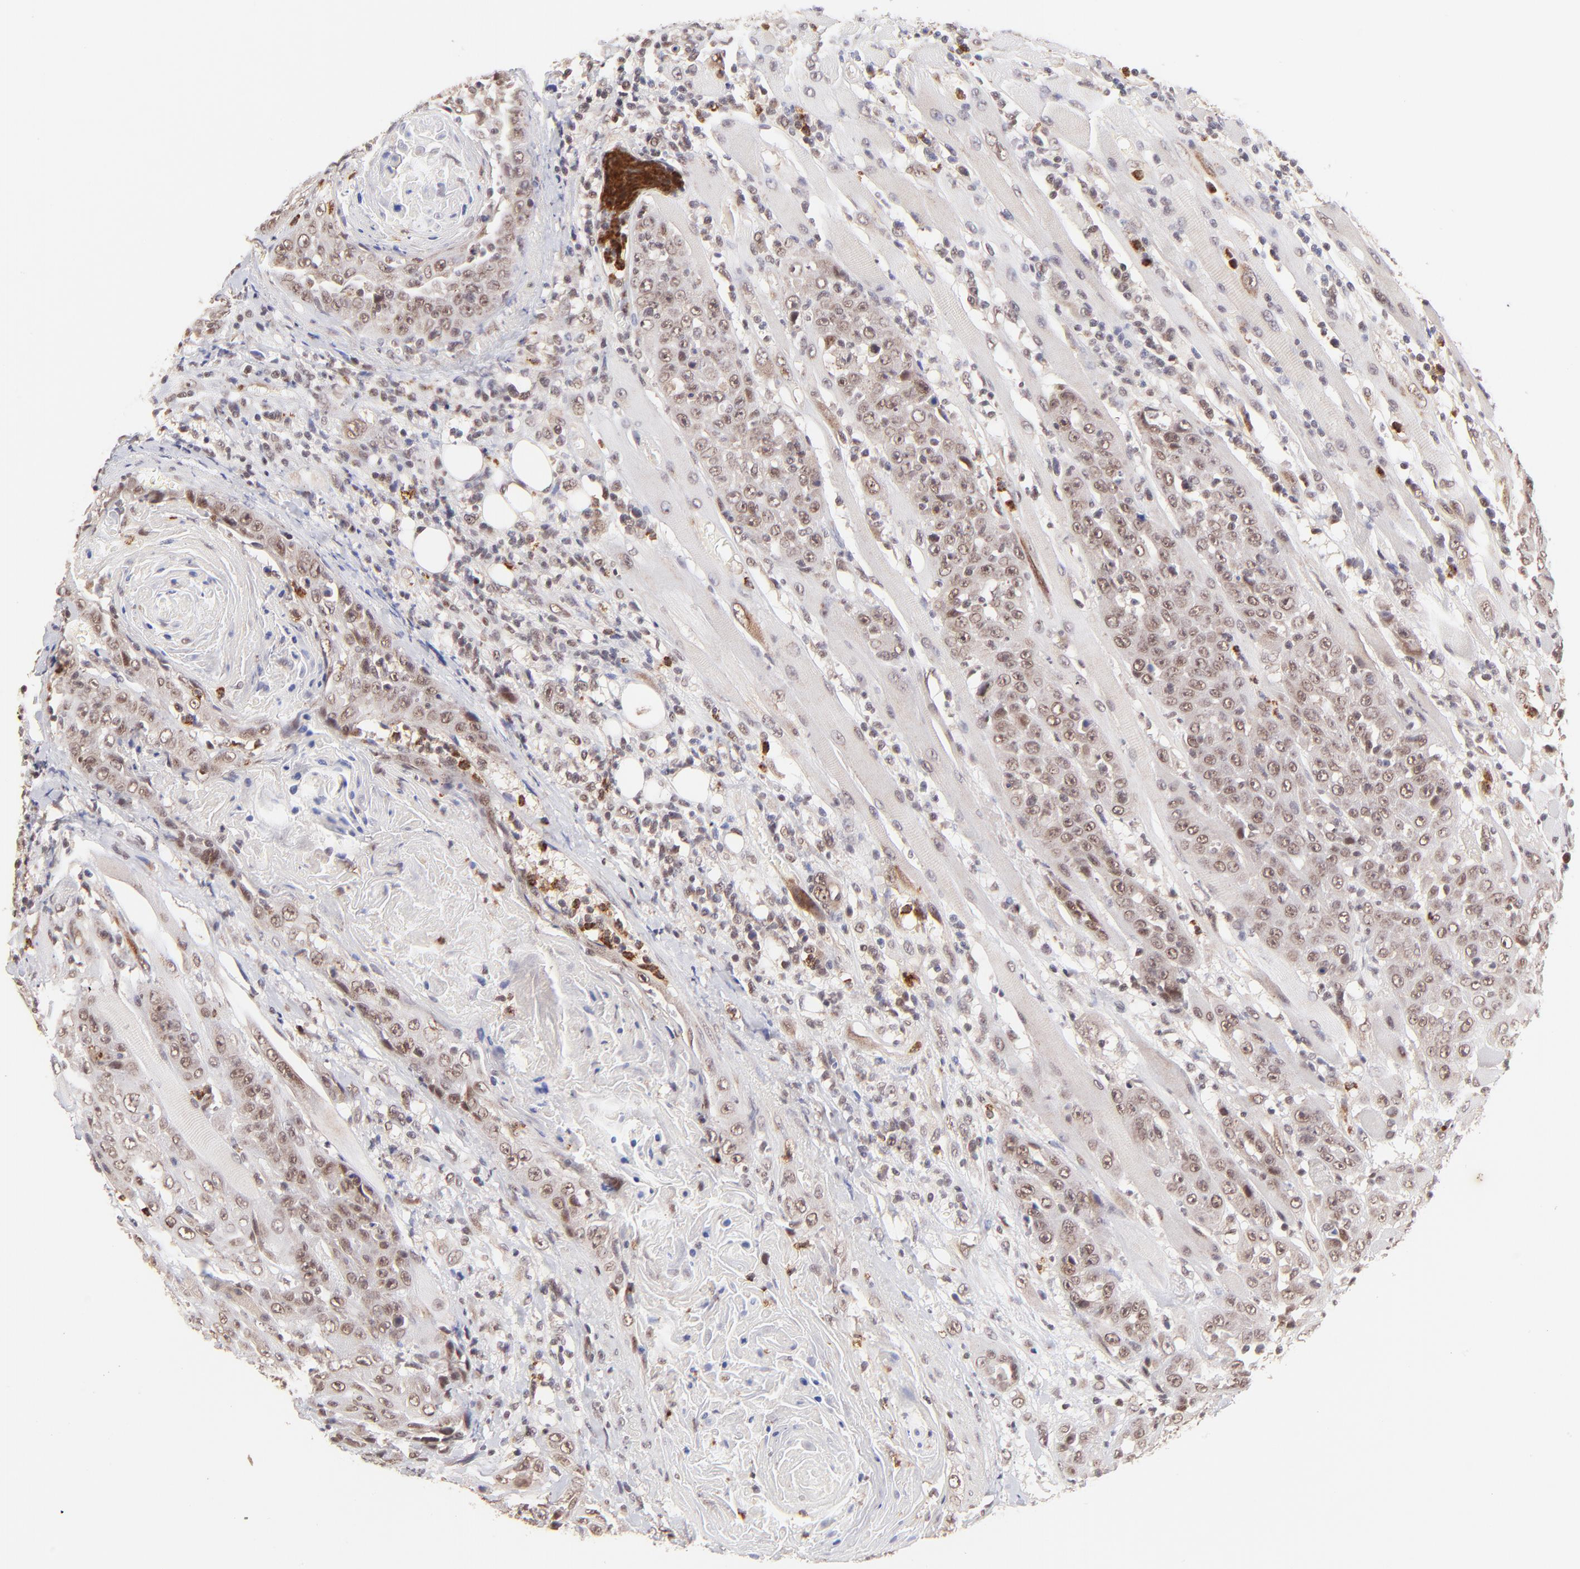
{"staining": {"intensity": "weak", "quantity": ">75%", "location": "nuclear"}, "tissue": "head and neck cancer", "cell_type": "Tumor cells", "image_type": "cancer", "snomed": [{"axis": "morphology", "description": "Squamous cell carcinoma, NOS"}, {"axis": "topography", "description": "Head-Neck"}], "caption": "This image demonstrates immunohistochemistry staining of human head and neck squamous cell carcinoma, with low weak nuclear positivity in about >75% of tumor cells.", "gene": "MED12", "patient": {"sex": "female", "age": 84}}